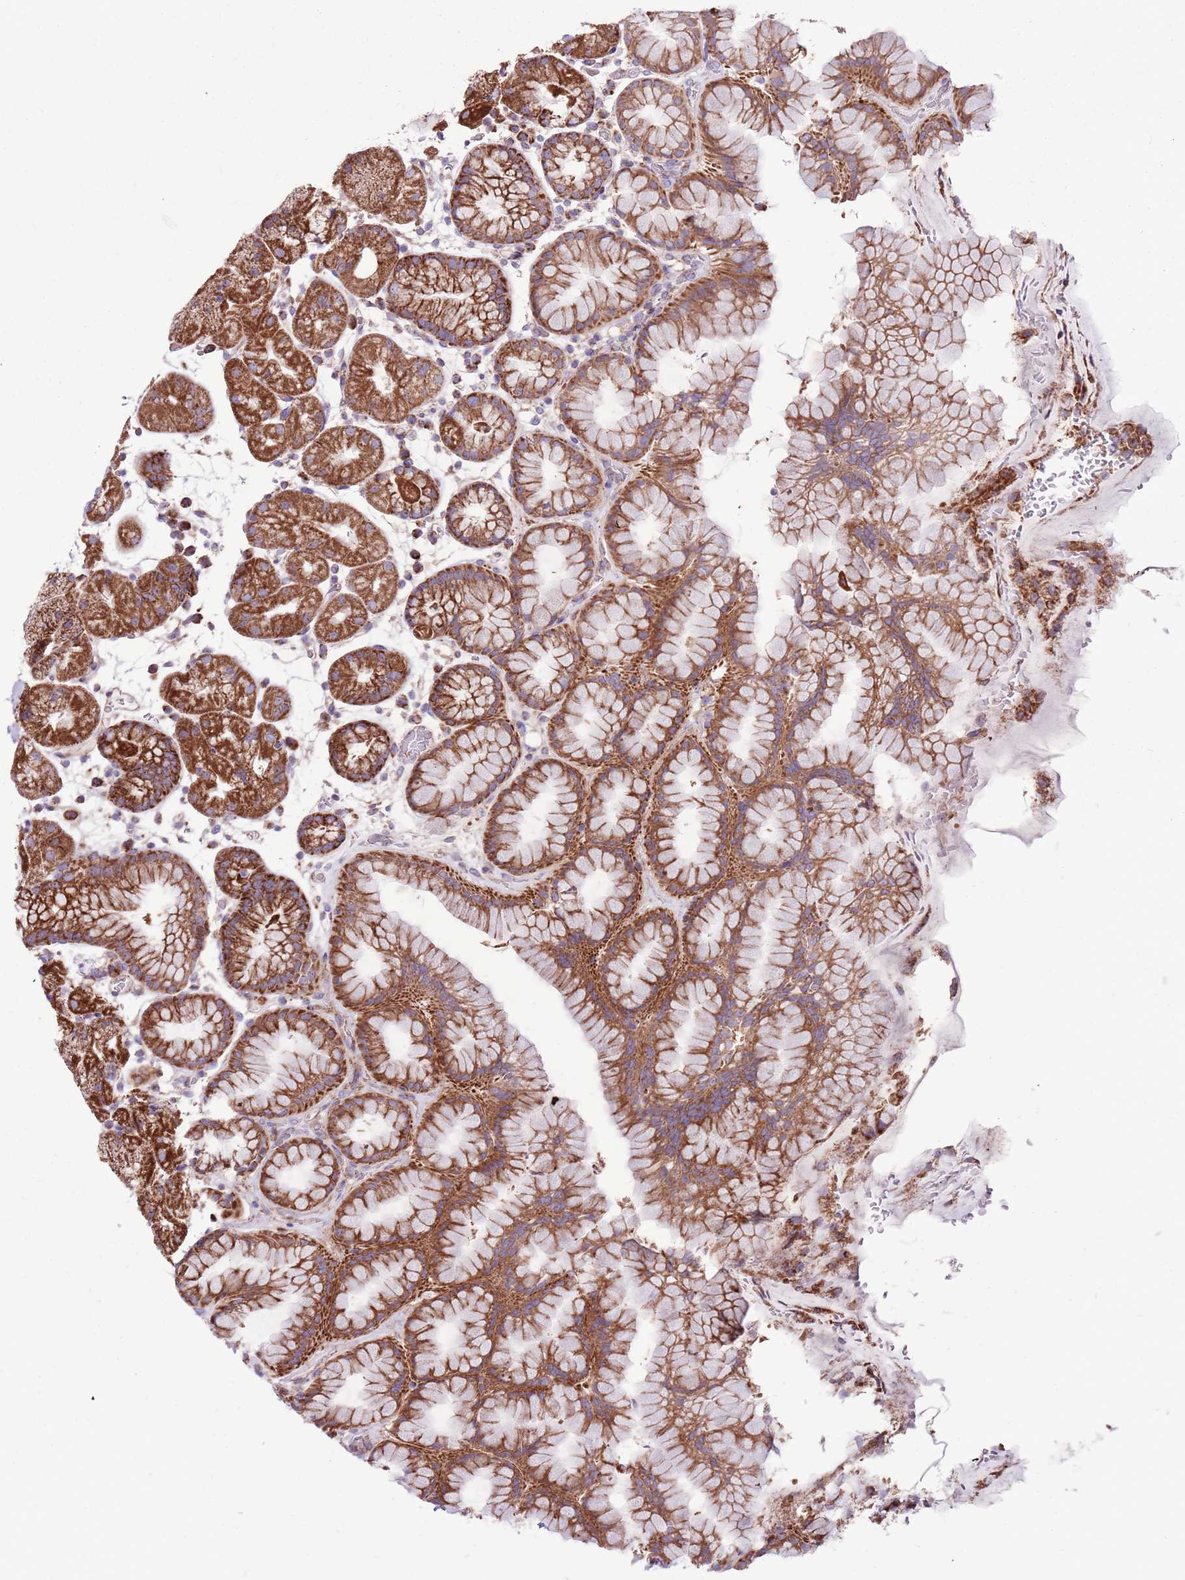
{"staining": {"intensity": "strong", "quantity": ">75%", "location": "cytoplasmic/membranous"}, "tissue": "stomach", "cell_type": "Glandular cells", "image_type": "normal", "snomed": [{"axis": "morphology", "description": "Normal tissue, NOS"}, {"axis": "topography", "description": "Stomach, upper"}, {"axis": "topography", "description": "Stomach, lower"}], "caption": "A high amount of strong cytoplasmic/membranous expression is present in about >75% of glandular cells in normal stomach. (DAB IHC, brown staining for protein, blue staining for nuclei).", "gene": "HECTD4", "patient": {"sex": "male", "age": 67}}